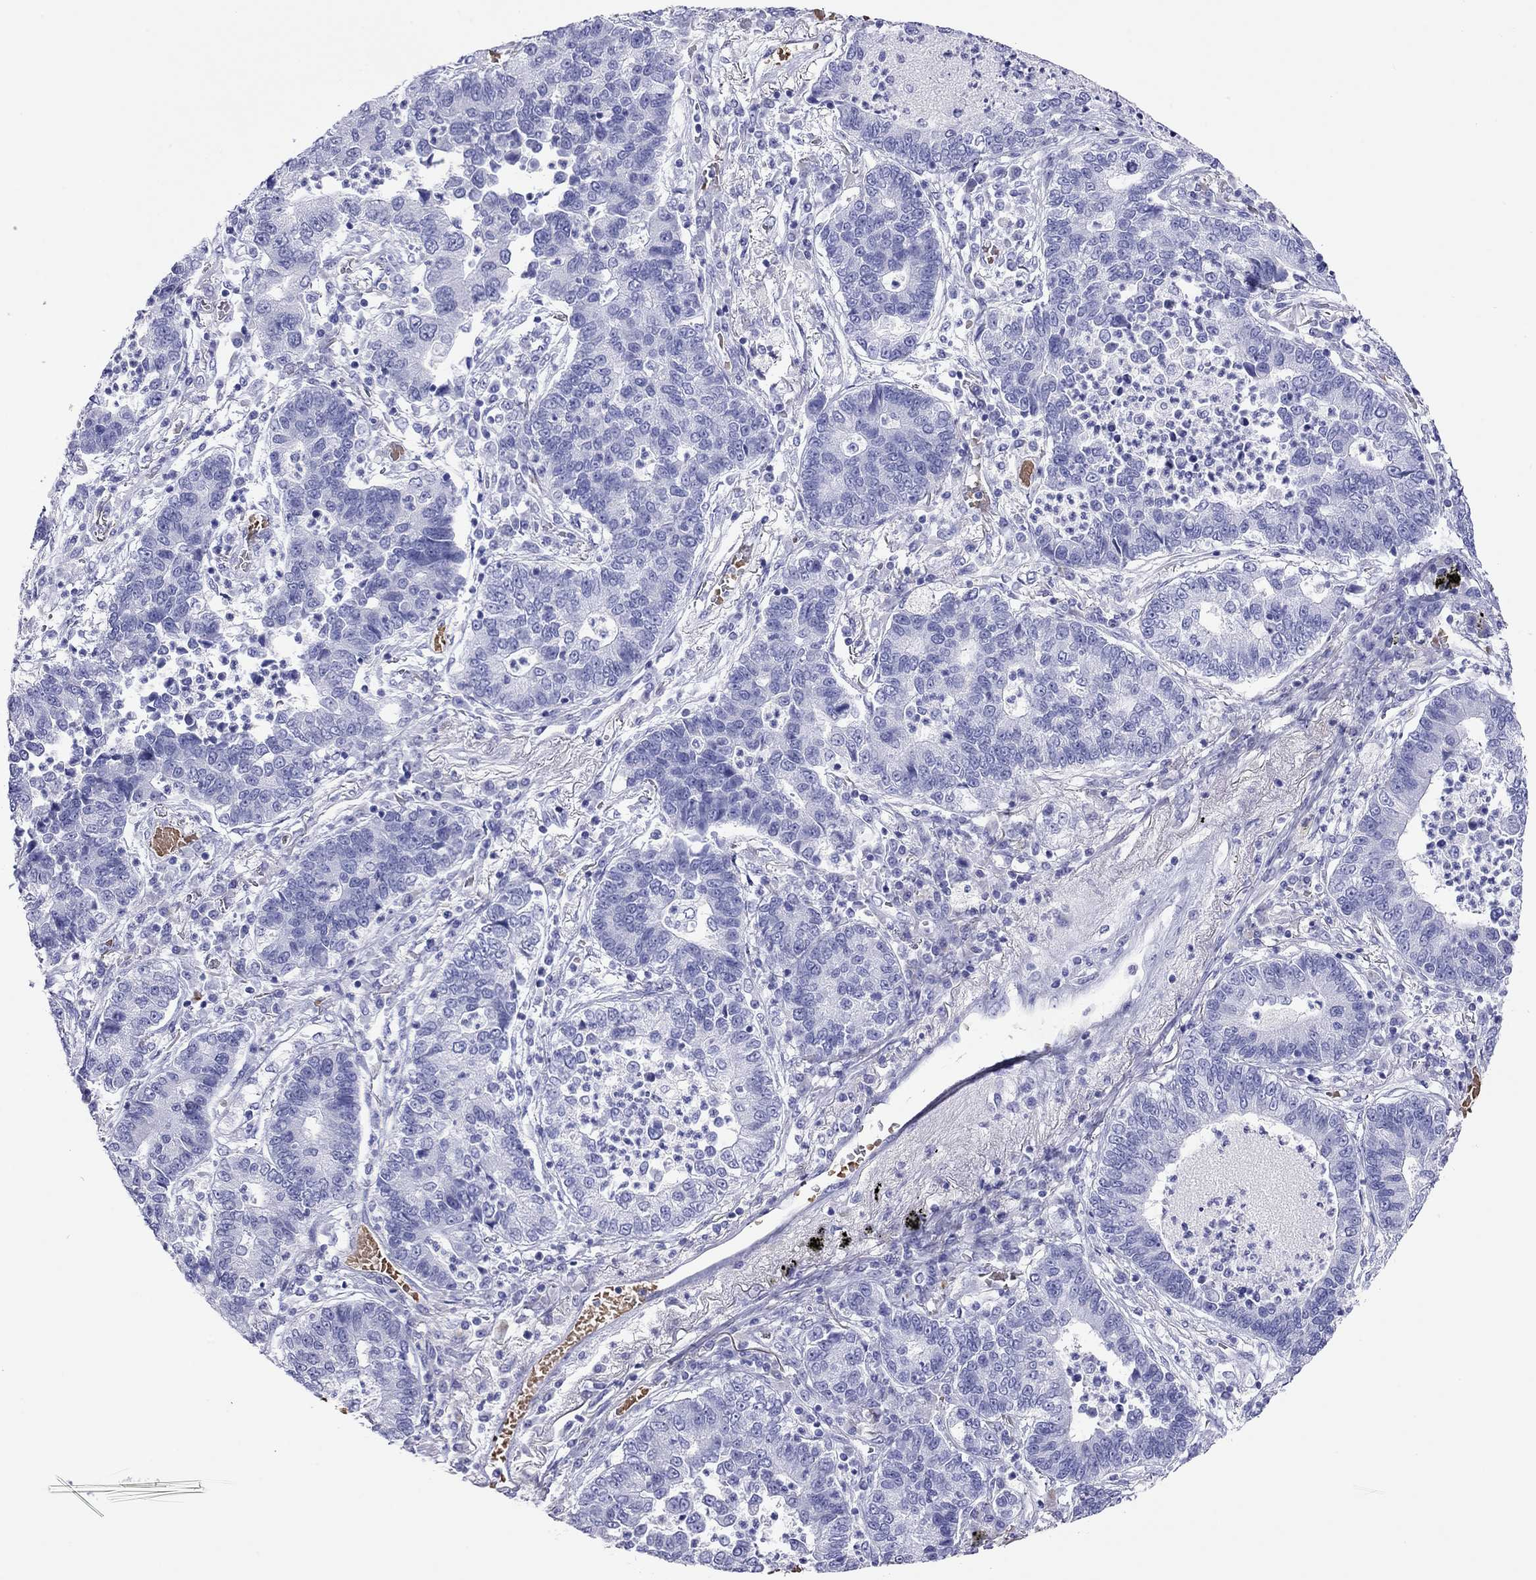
{"staining": {"intensity": "negative", "quantity": "none", "location": "none"}, "tissue": "lung cancer", "cell_type": "Tumor cells", "image_type": "cancer", "snomed": [{"axis": "morphology", "description": "Adenocarcinoma, NOS"}, {"axis": "topography", "description": "Lung"}], "caption": "DAB immunohistochemical staining of lung adenocarcinoma reveals no significant staining in tumor cells.", "gene": "PTPRN", "patient": {"sex": "female", "age": 57}}